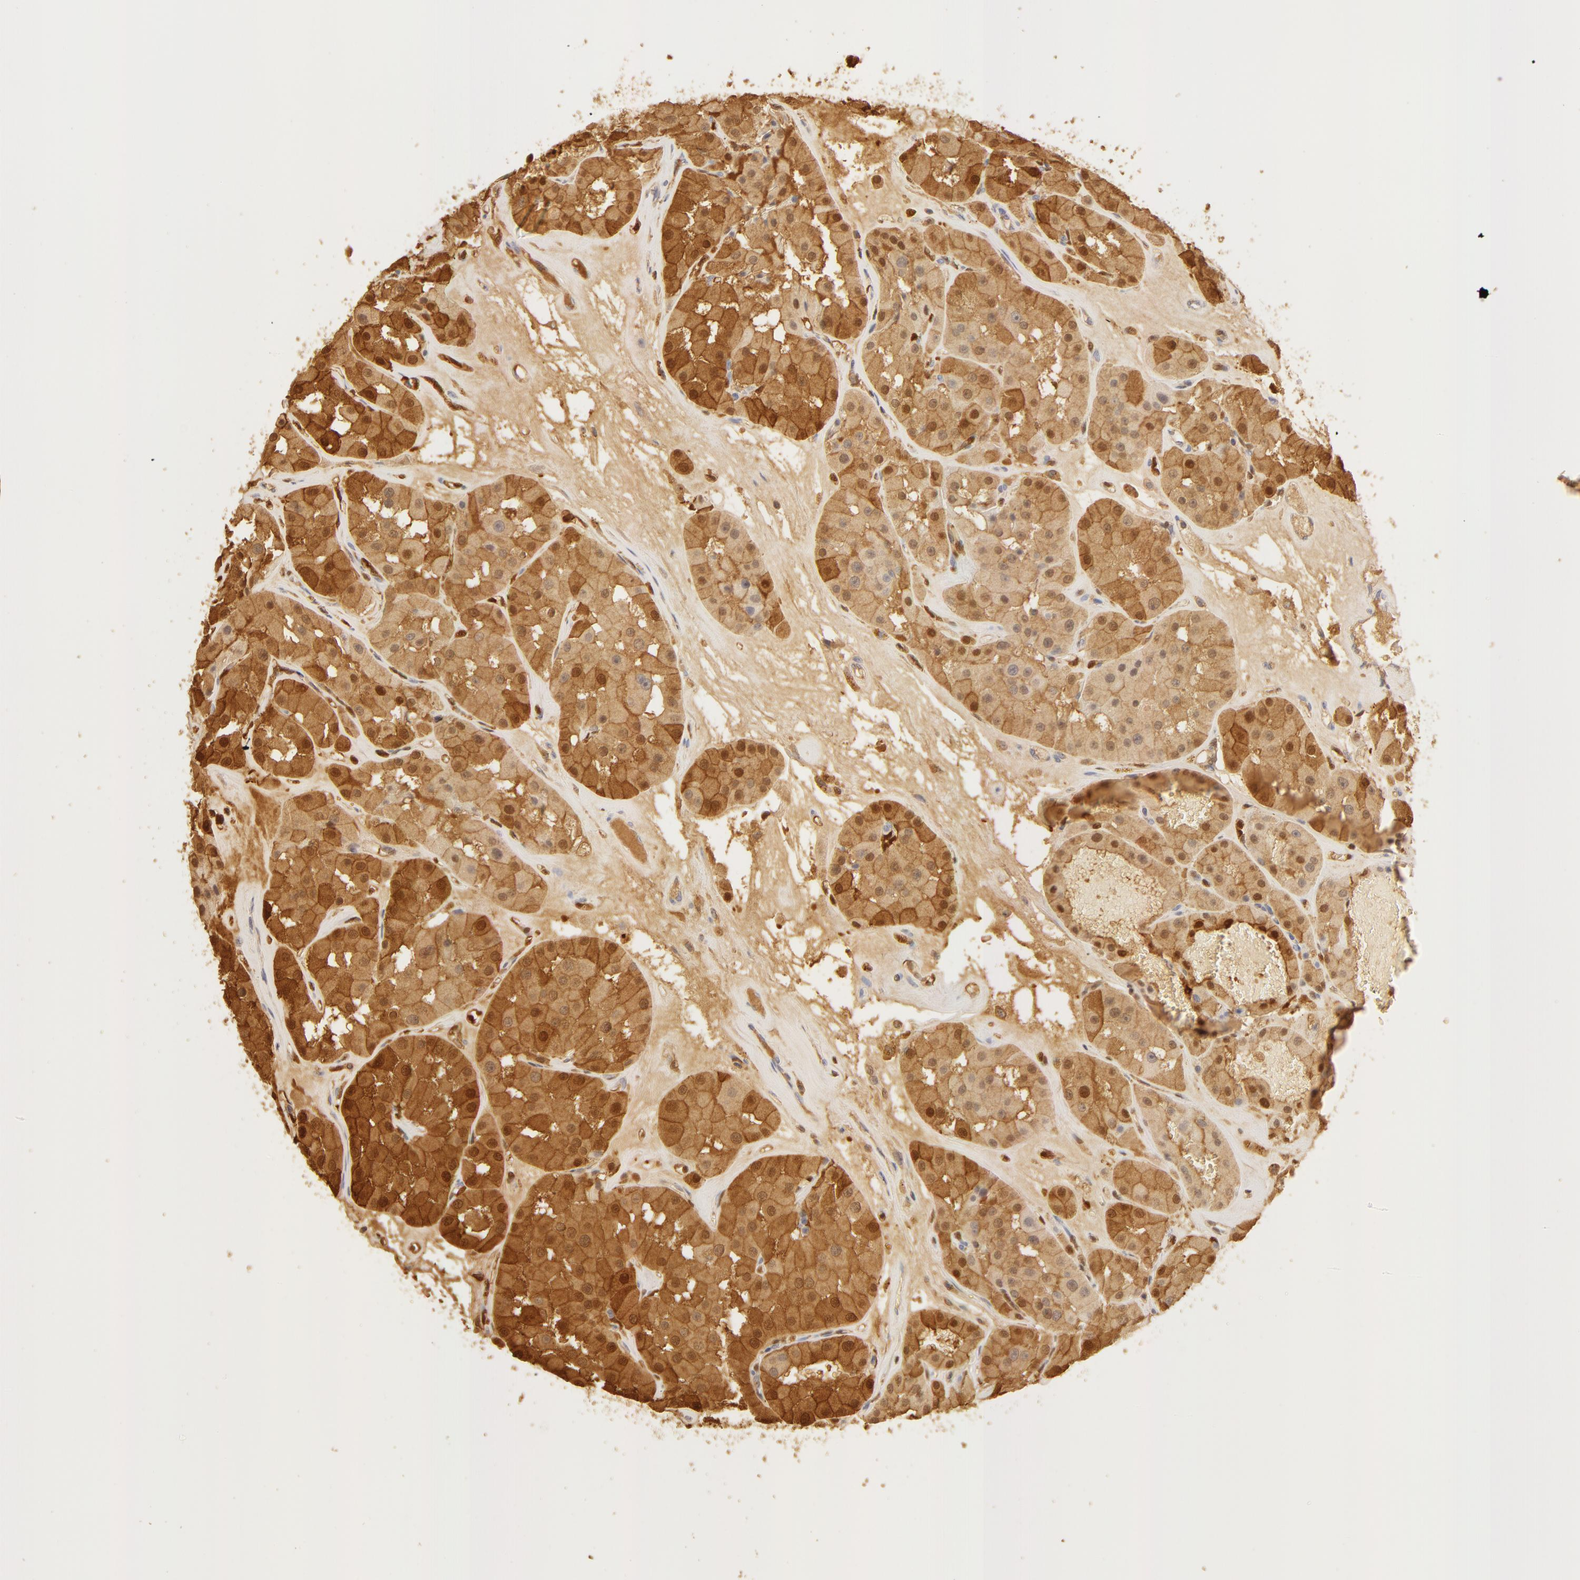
{"staining": {"intensity": "moderate", "quantity": ">75%", "location": "cytoplasmic/membranous,nuclear"}, "tissue": "renal cancer", "cell_type": "Tumor cells", "image_type": "cancer", "snomed": [{"axis": "morphology", "description": "Adenocarcinoma, uncertain malignant potential"}, {"axis": "topography", "description": "Kidney"}], "caption": "Immunohistochemistry (IHC) (DAB) staining of human renal adenocarcinoma,  uncertain malignant potential reveals moderate cytoplasmic/membranous and nuclear protein positivity in about >75% of tumor cells.", "gene": "CA2", "patient": {"sex": "male", "age": 63}}